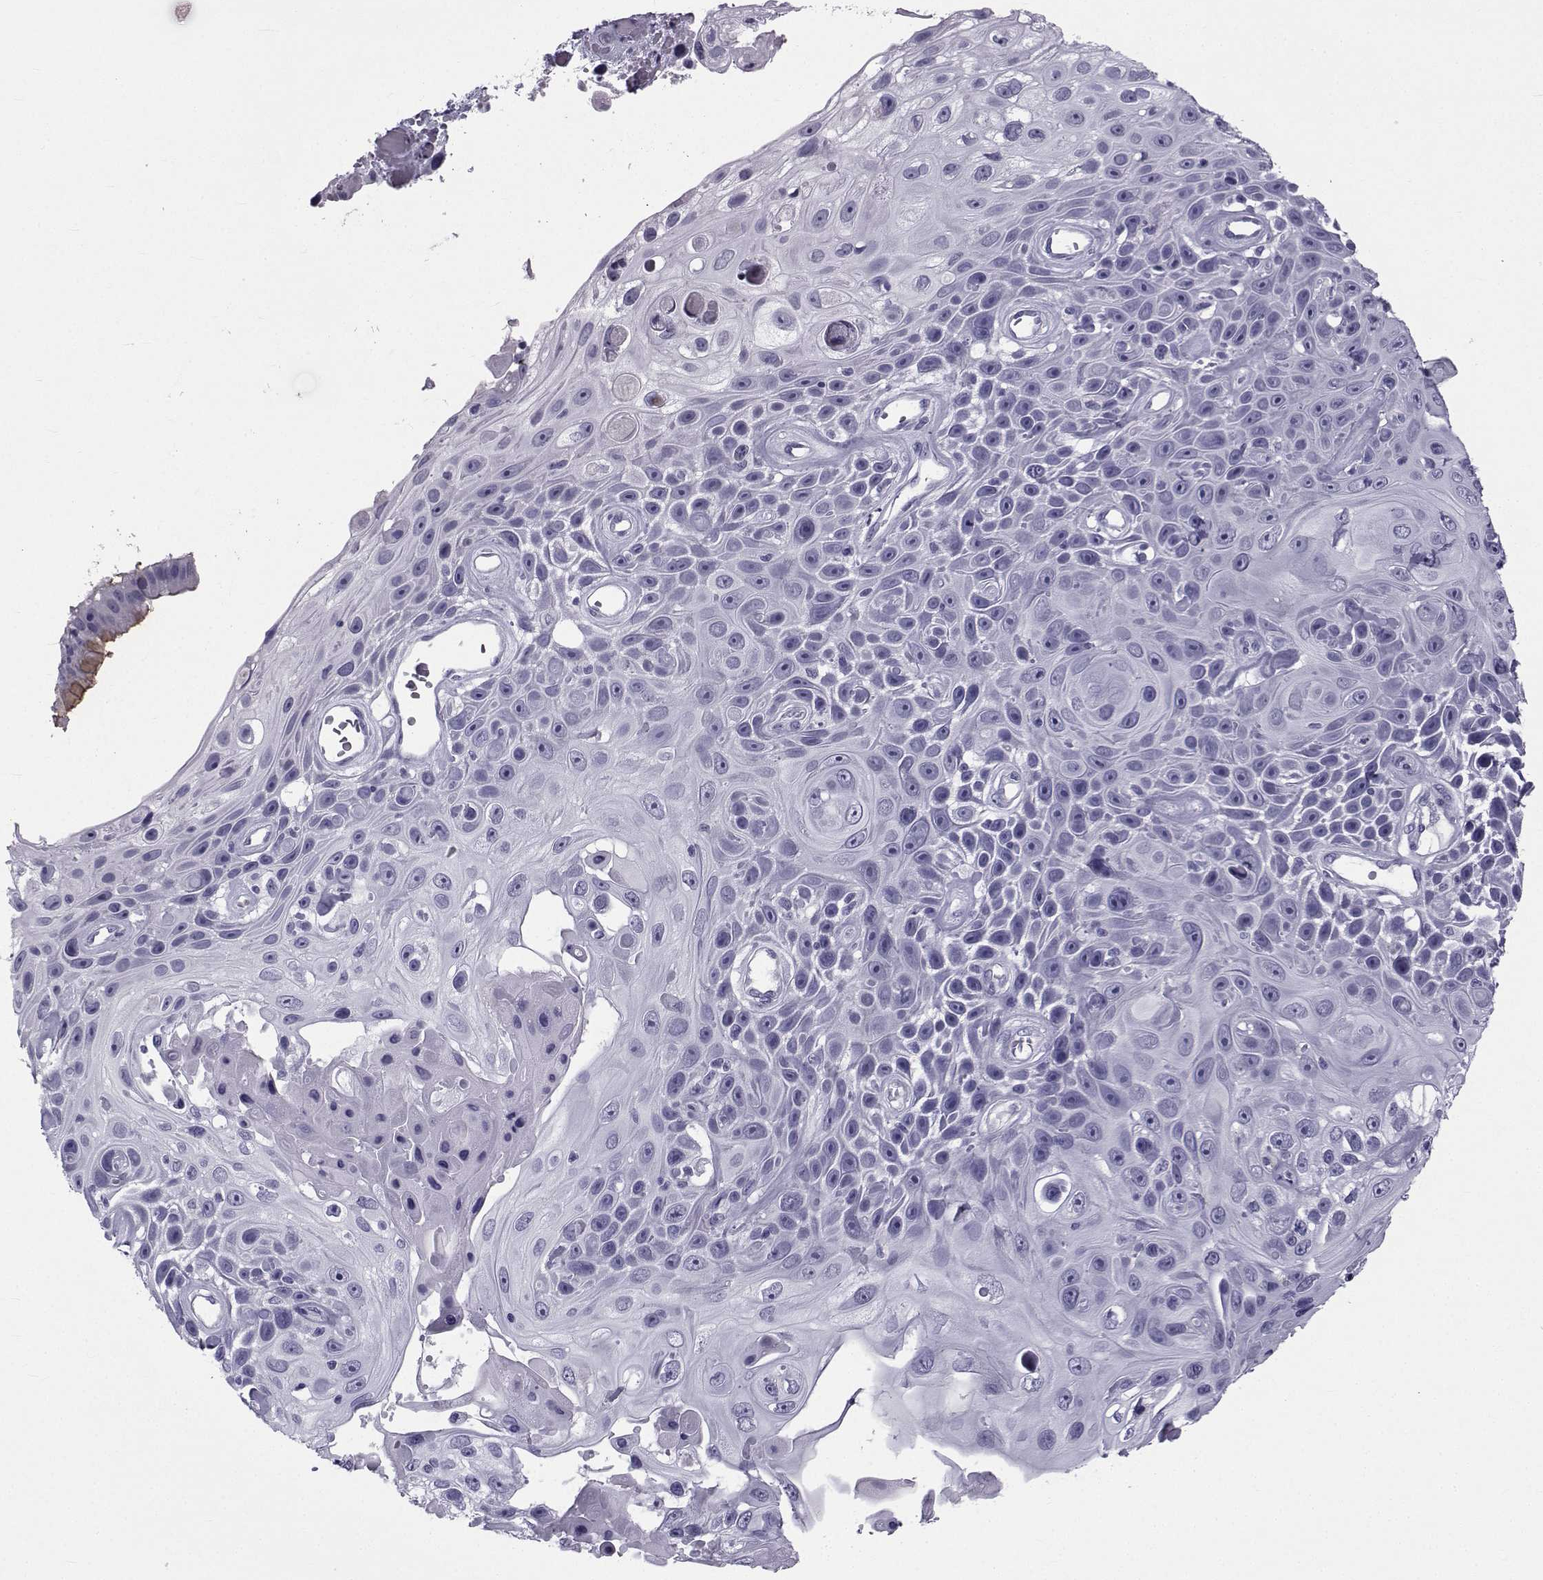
{"staining": {"intensity": "negative", "quantity": "none", "location": "none"}, "tissue": "skin cancer", "cell_type": "Tumor cells", "image_type": "cancer", "snomed": [{"axis": "morphology", "description": "Squamous cell carcinoma, NOS"}, {"axis": "topography", "description": "Skin"}], "caption": "This is an IHC micrograph of squamous cell carcinoma (skin). There is no positivity in tumor cells.", "gene": "SPANXD", "patient": {"sex": "male", "age": 82}}